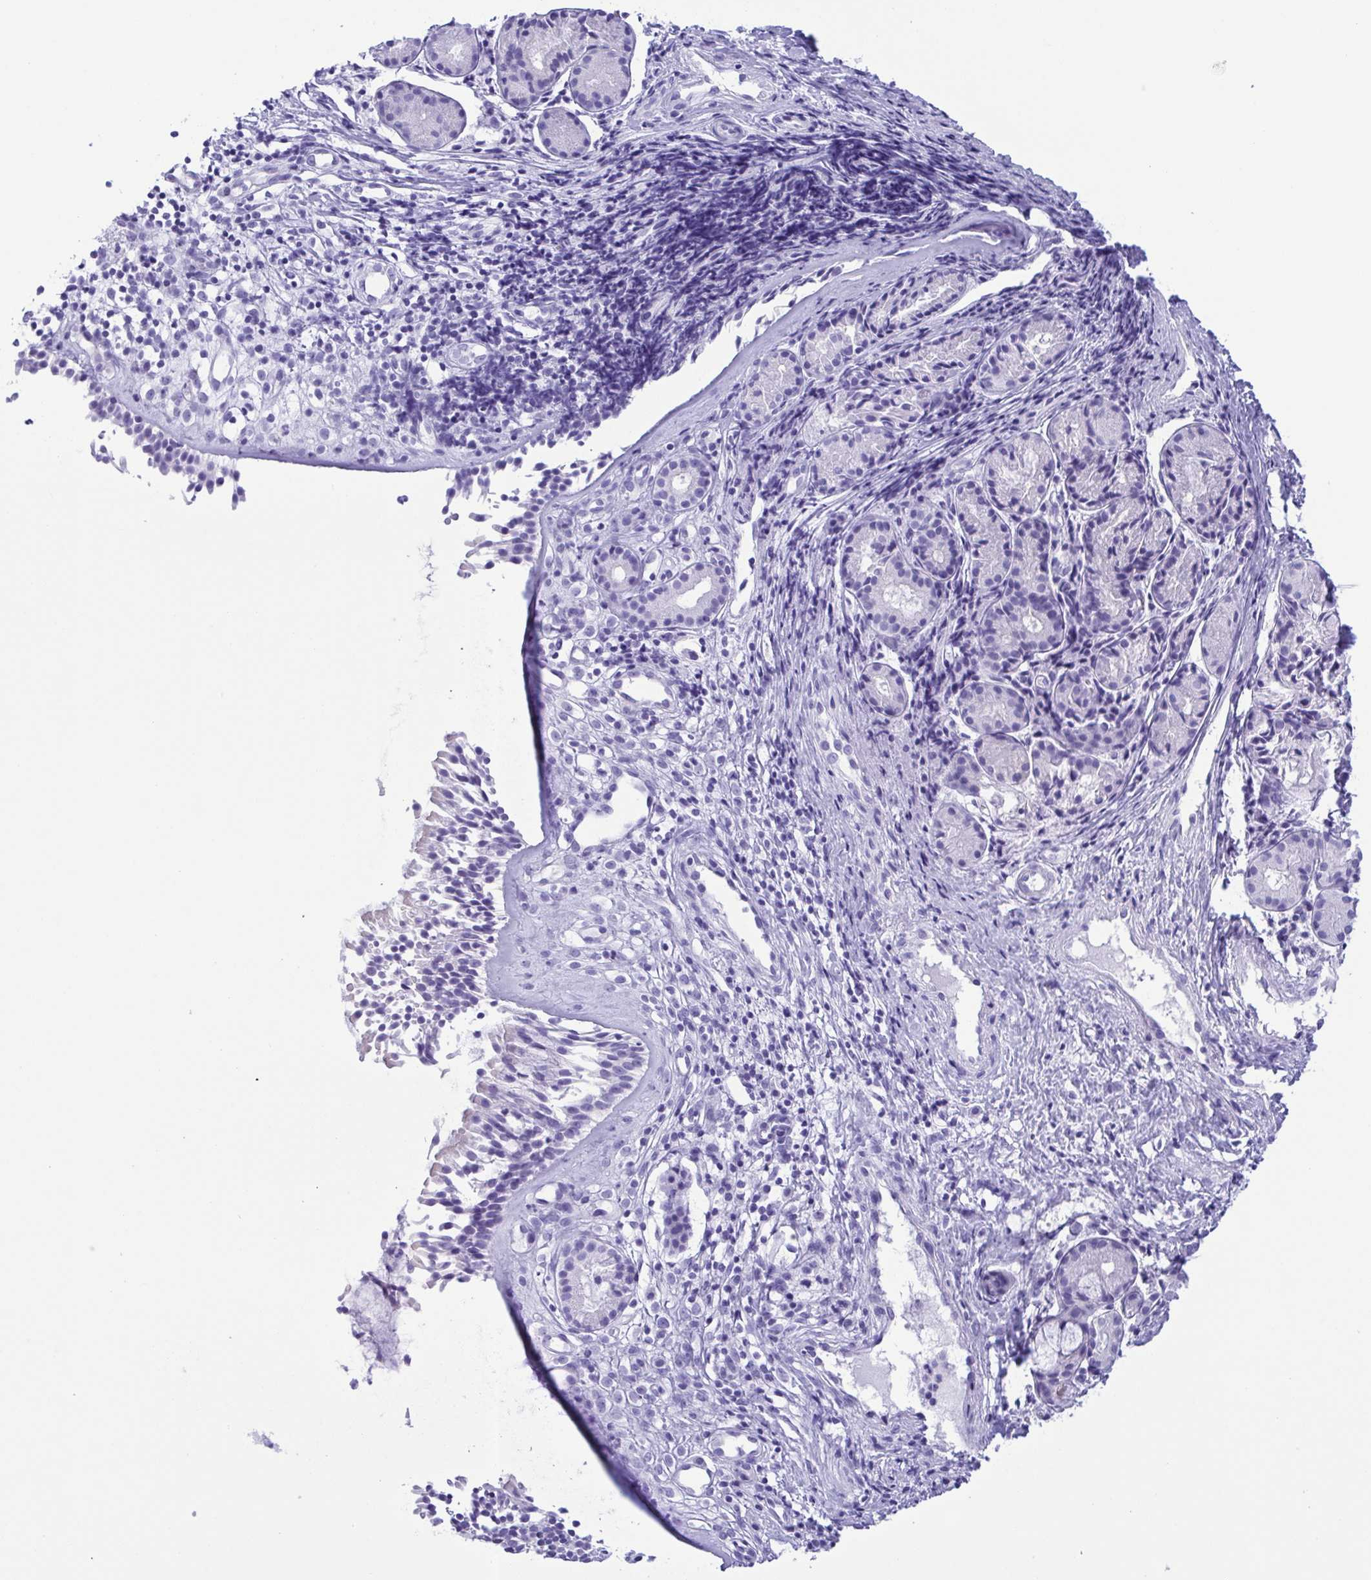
{"staining": {"intensity": "negative", "quantity": "none", "location": "none"}, "tissue": "nasopharynx", "cell_type": "Respiratory epithelial cells", "image_type": "normal", "snomed": [{"axis": "morphology", "description": "Normal tissue, NOS"}, {"axis": "topography", "description": "Nasopharynx"}], "caption": "Immunohistochemistry (IHC) photomicrograph of normal nasopharynx stained for a protein (brown), which displays no staining in respiratory epithelial cells.", "gene": "TSPY10", "patient": {"sex": "male", "age": 58}}